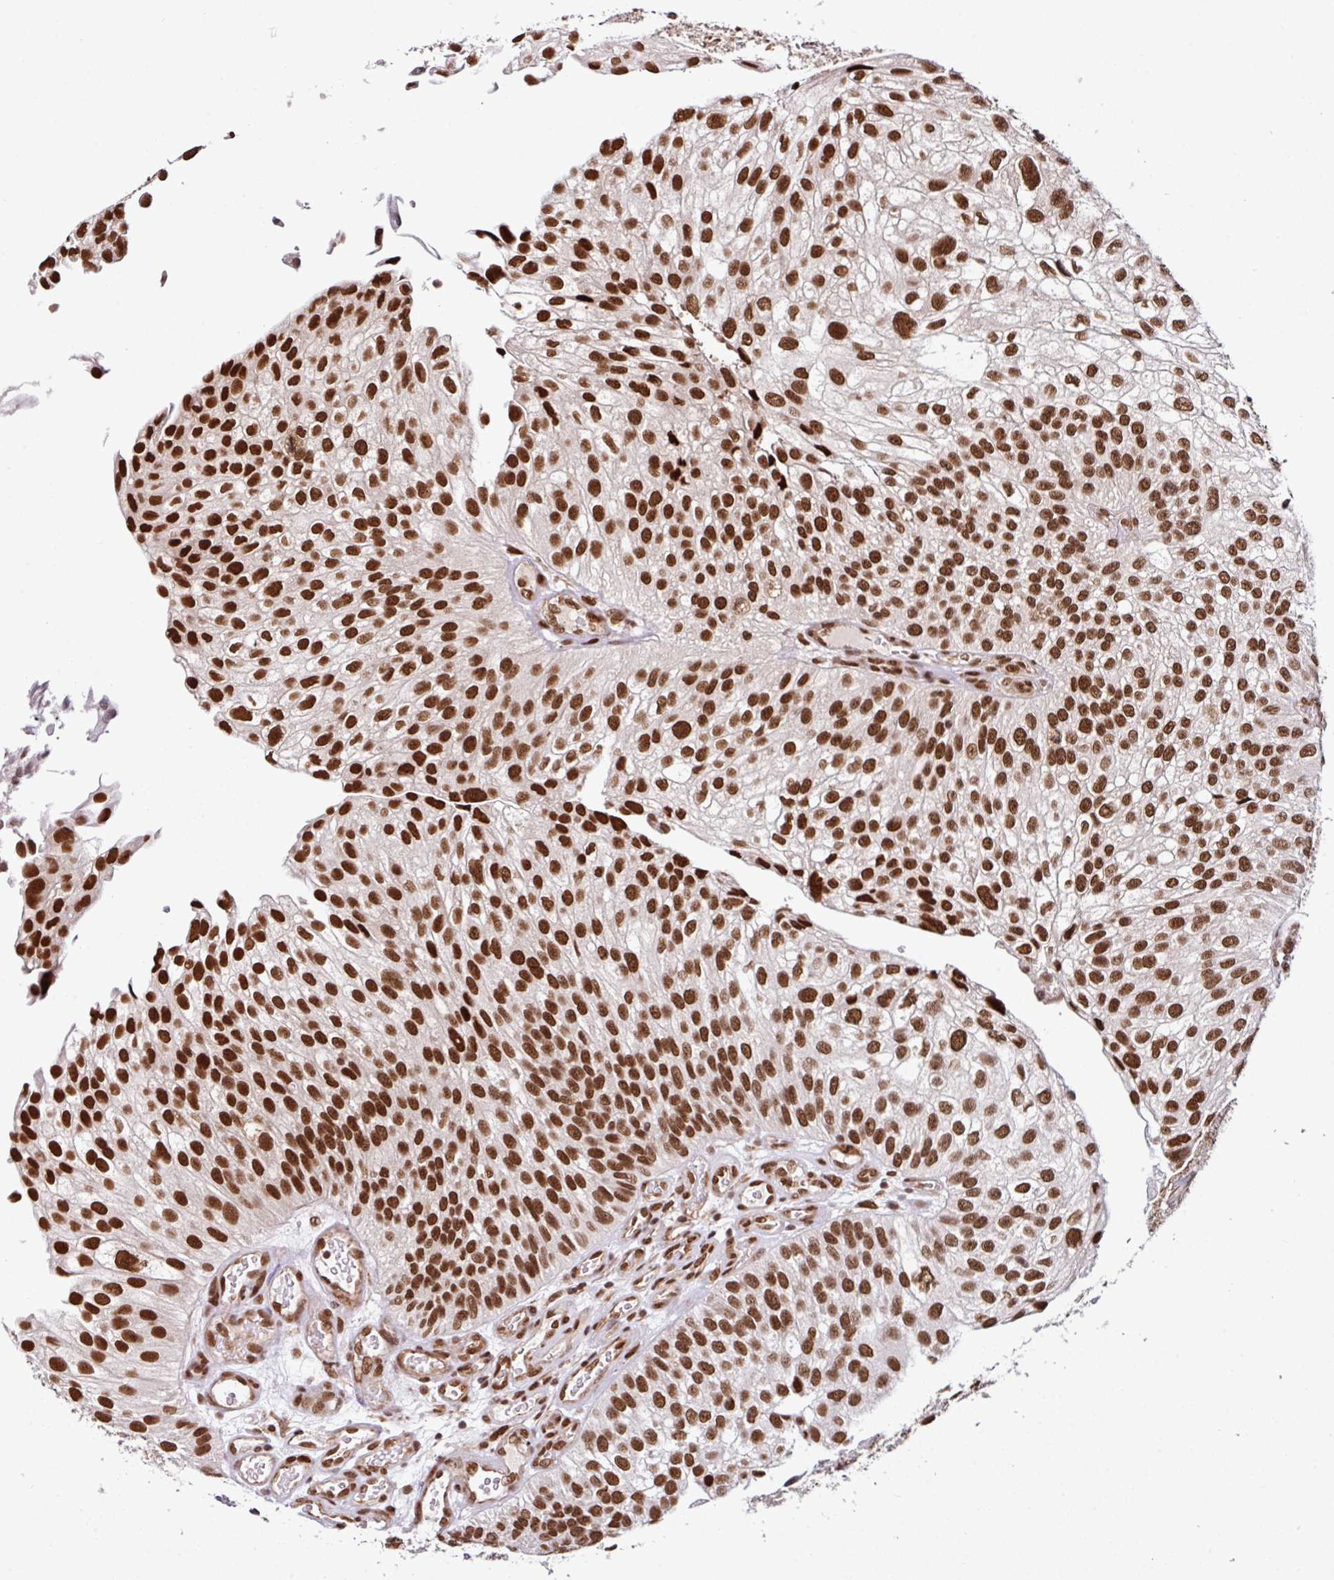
{"staining": {"intensity": "strong", "quantity": ">75%", "location": "nuclear"}, "tissue": "urothelial cancer", "cell_type": "Tumor cells", "image_type": "cancer", "snomed": [{"axis": "morphology", "description": "Urothelial carcinoma, NOS"}, {"axis": "topography", "description": "Urinary bladder"}], "caption": "A micrograph of urothelial cancer stained for a protein displays strong nuclear brown staining in tumor cells.", "gene": "MORF4L2", "patient": {"sex": "male", "age": 87}}